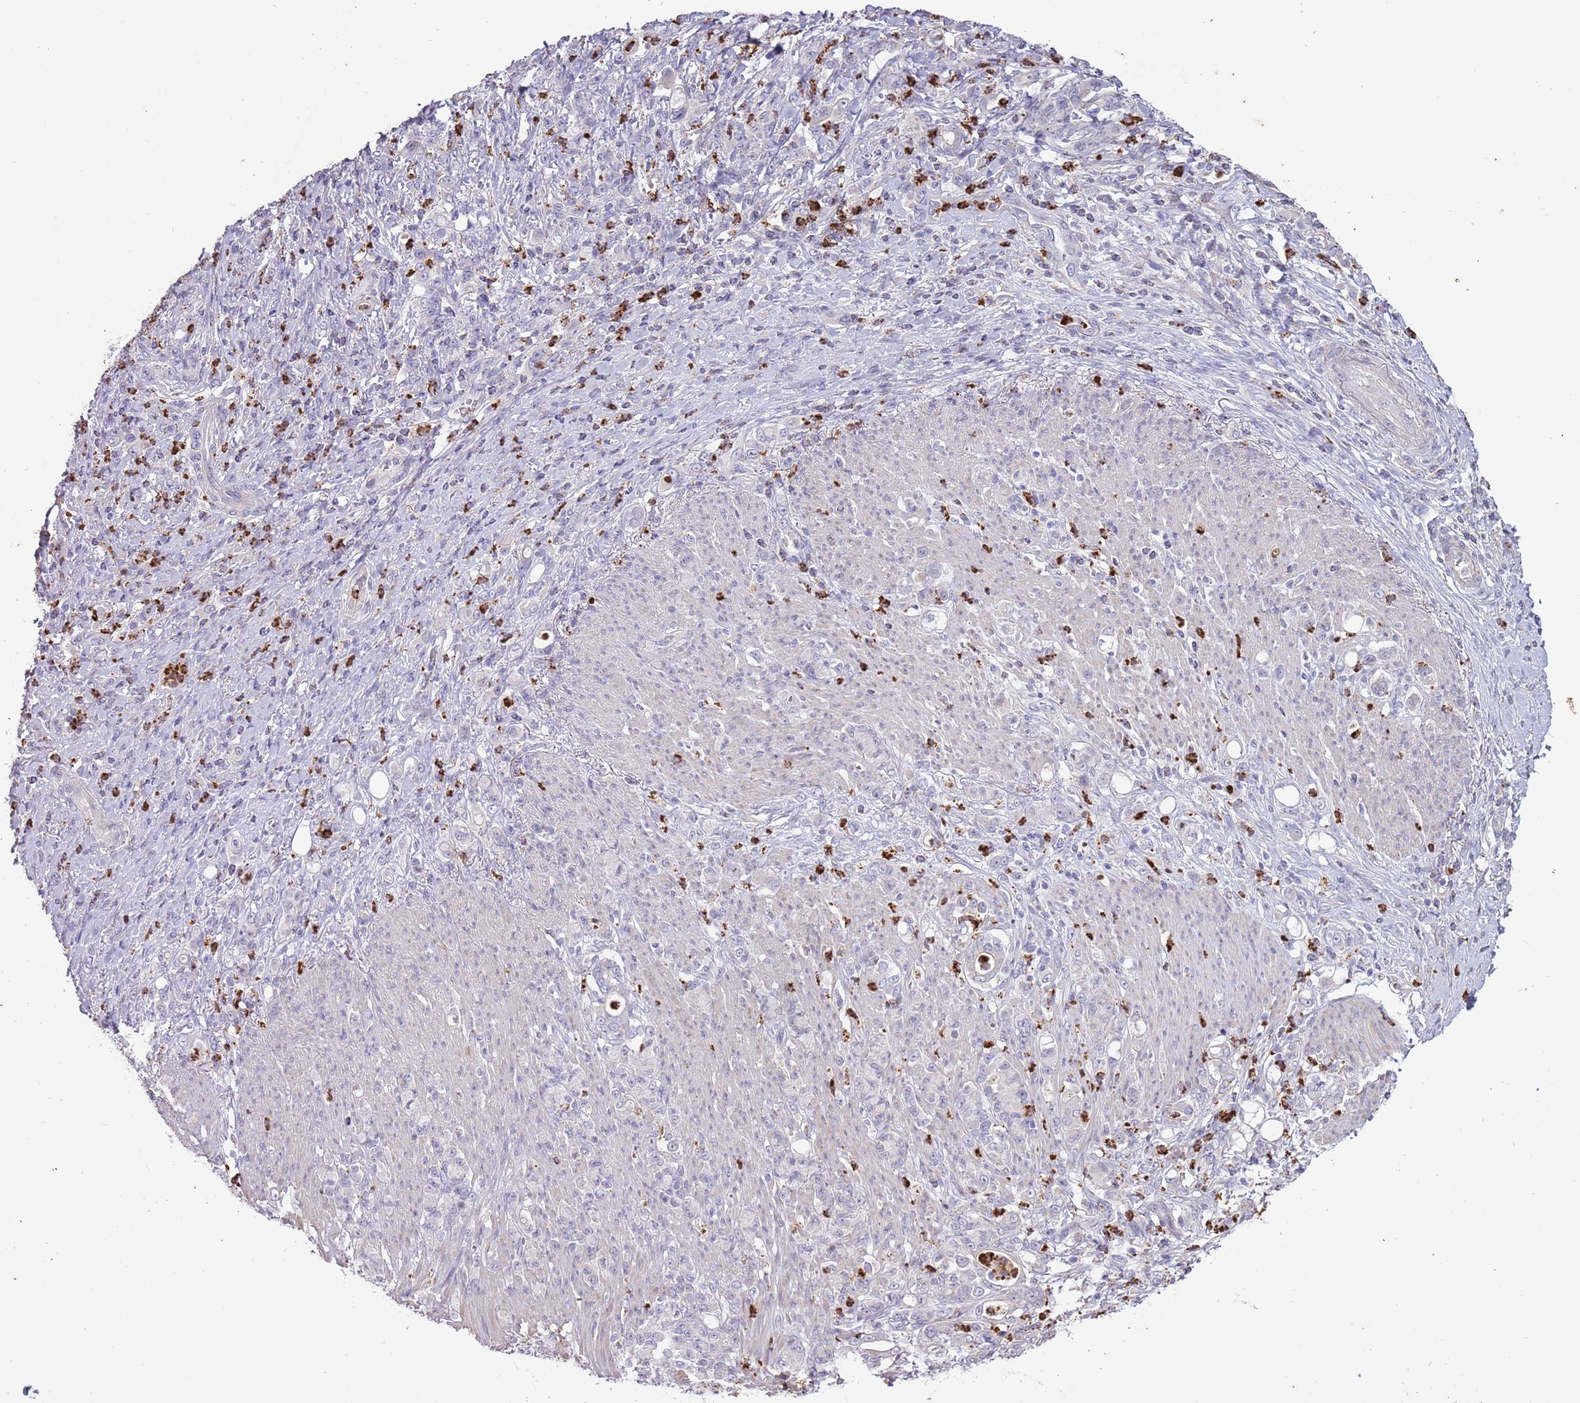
{"staining": {"intensity": "negative", "quantity": "none", "location": "none"}, "tissue": "stomach cancer", "cell_type": "Tumor cells", "image_type": "cancer", "snomed": [{"axis": "morphology", "description": "Normal tissue, NOS"}, {"axis": "morphology", "description": "Adenocarcinoma, NOS"}, {"axis": "topography", "description": "Stomach"}], "caption": "Micrograph shows no significant protein staining in tumor cells of stomach cancer (adenocarcinoma). Nuclei are stained in blue.", "gene": "P2RY13", "patient": {"sex": "female", "age": 79}}